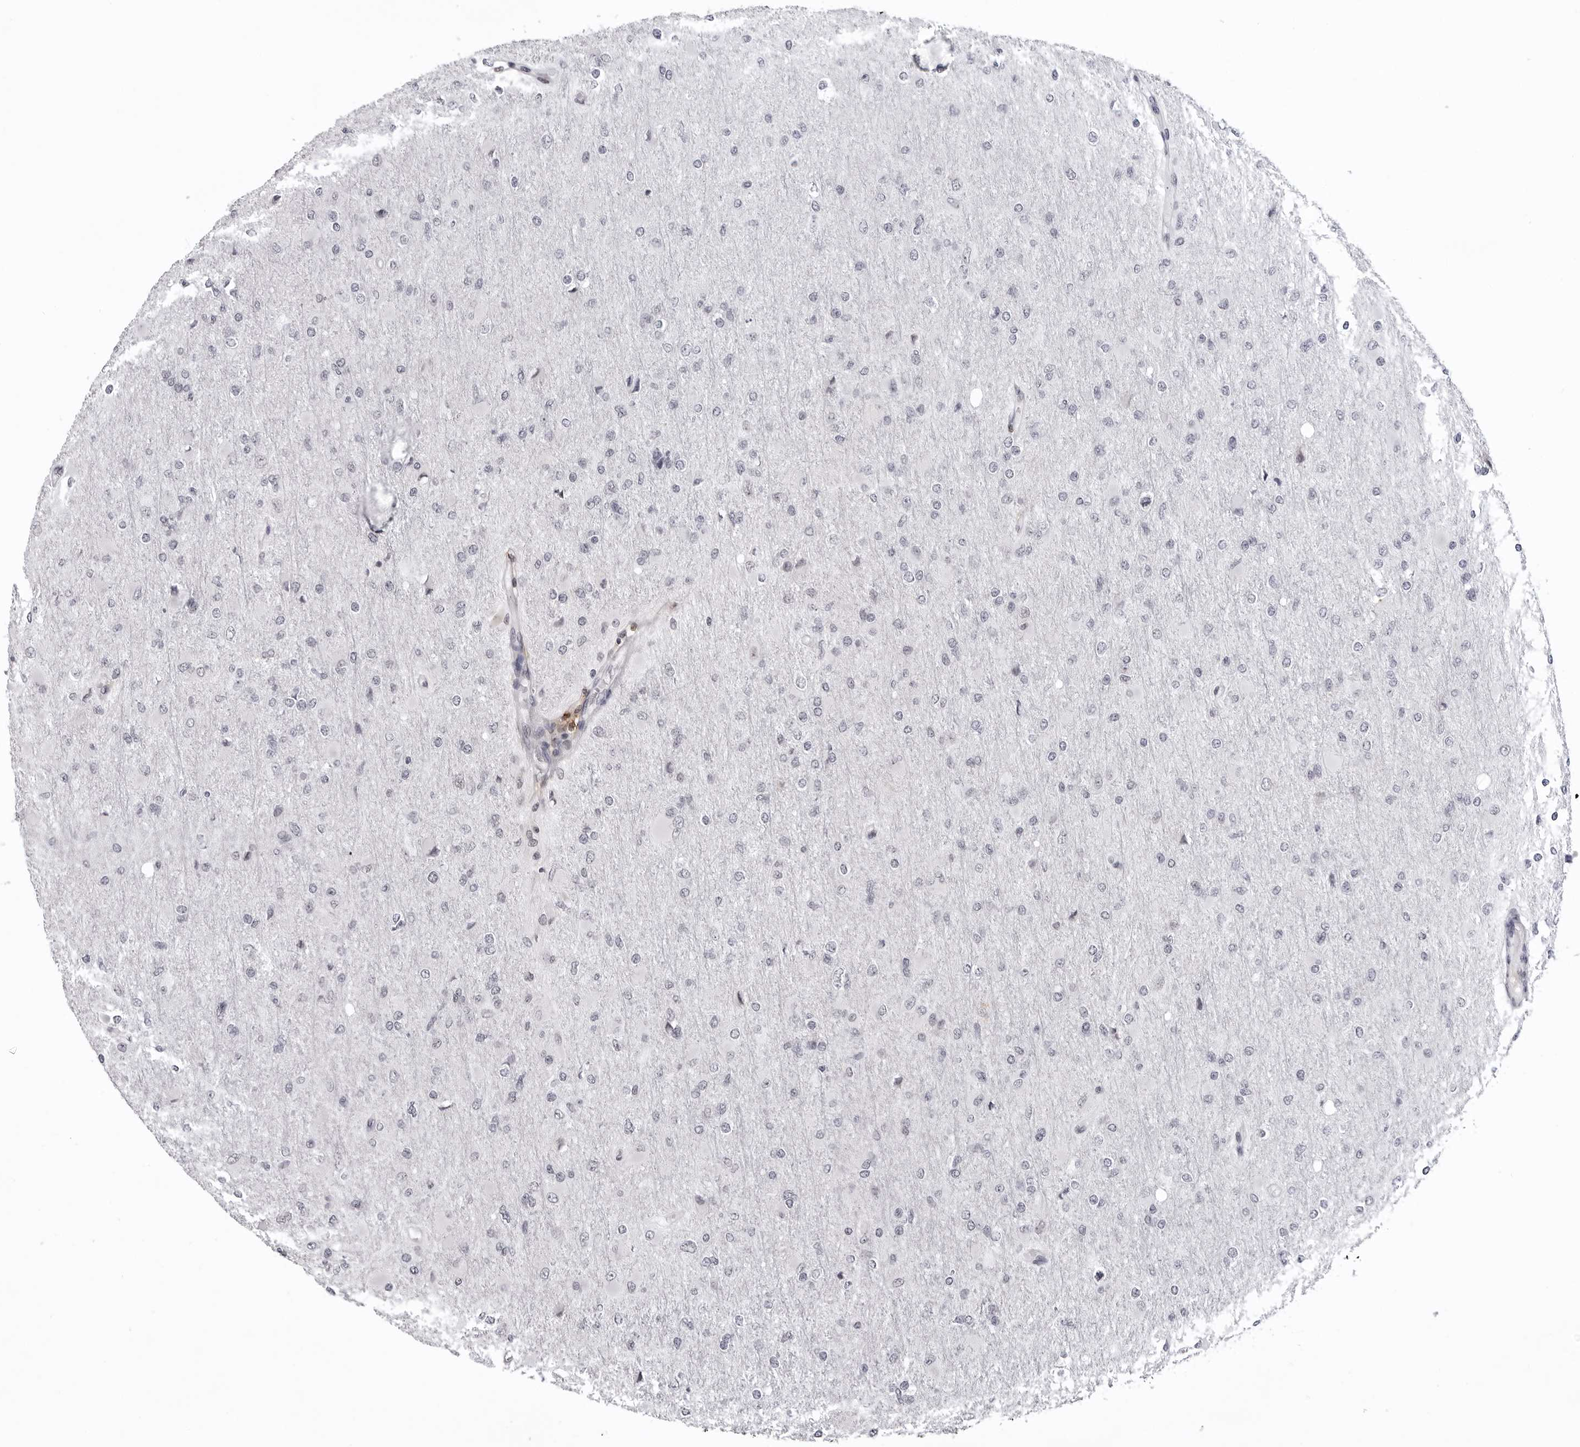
{"staining": {"intensity": "negative", "quantity": "none", "location": "none"}, "tissue": "glioma", "cell_type": "Tumor cells", "image_type": "cancer", "snomed": [{"axis": "morphology", "description": "Glioma, malignant, High grade"}, {"axis": "topography", "description": "Cerebral cortex"}], "caption": "Immunohistochemistry histopathology image of neoplastic tissue: human malignant glioma (high-grade) stained with DAB (3,3'-diaminobenzidine) demonstrates no significant protein staining in tumor cells.", "gene": "EXOSC10", "patient": {"sex": "female", "age": 36}}